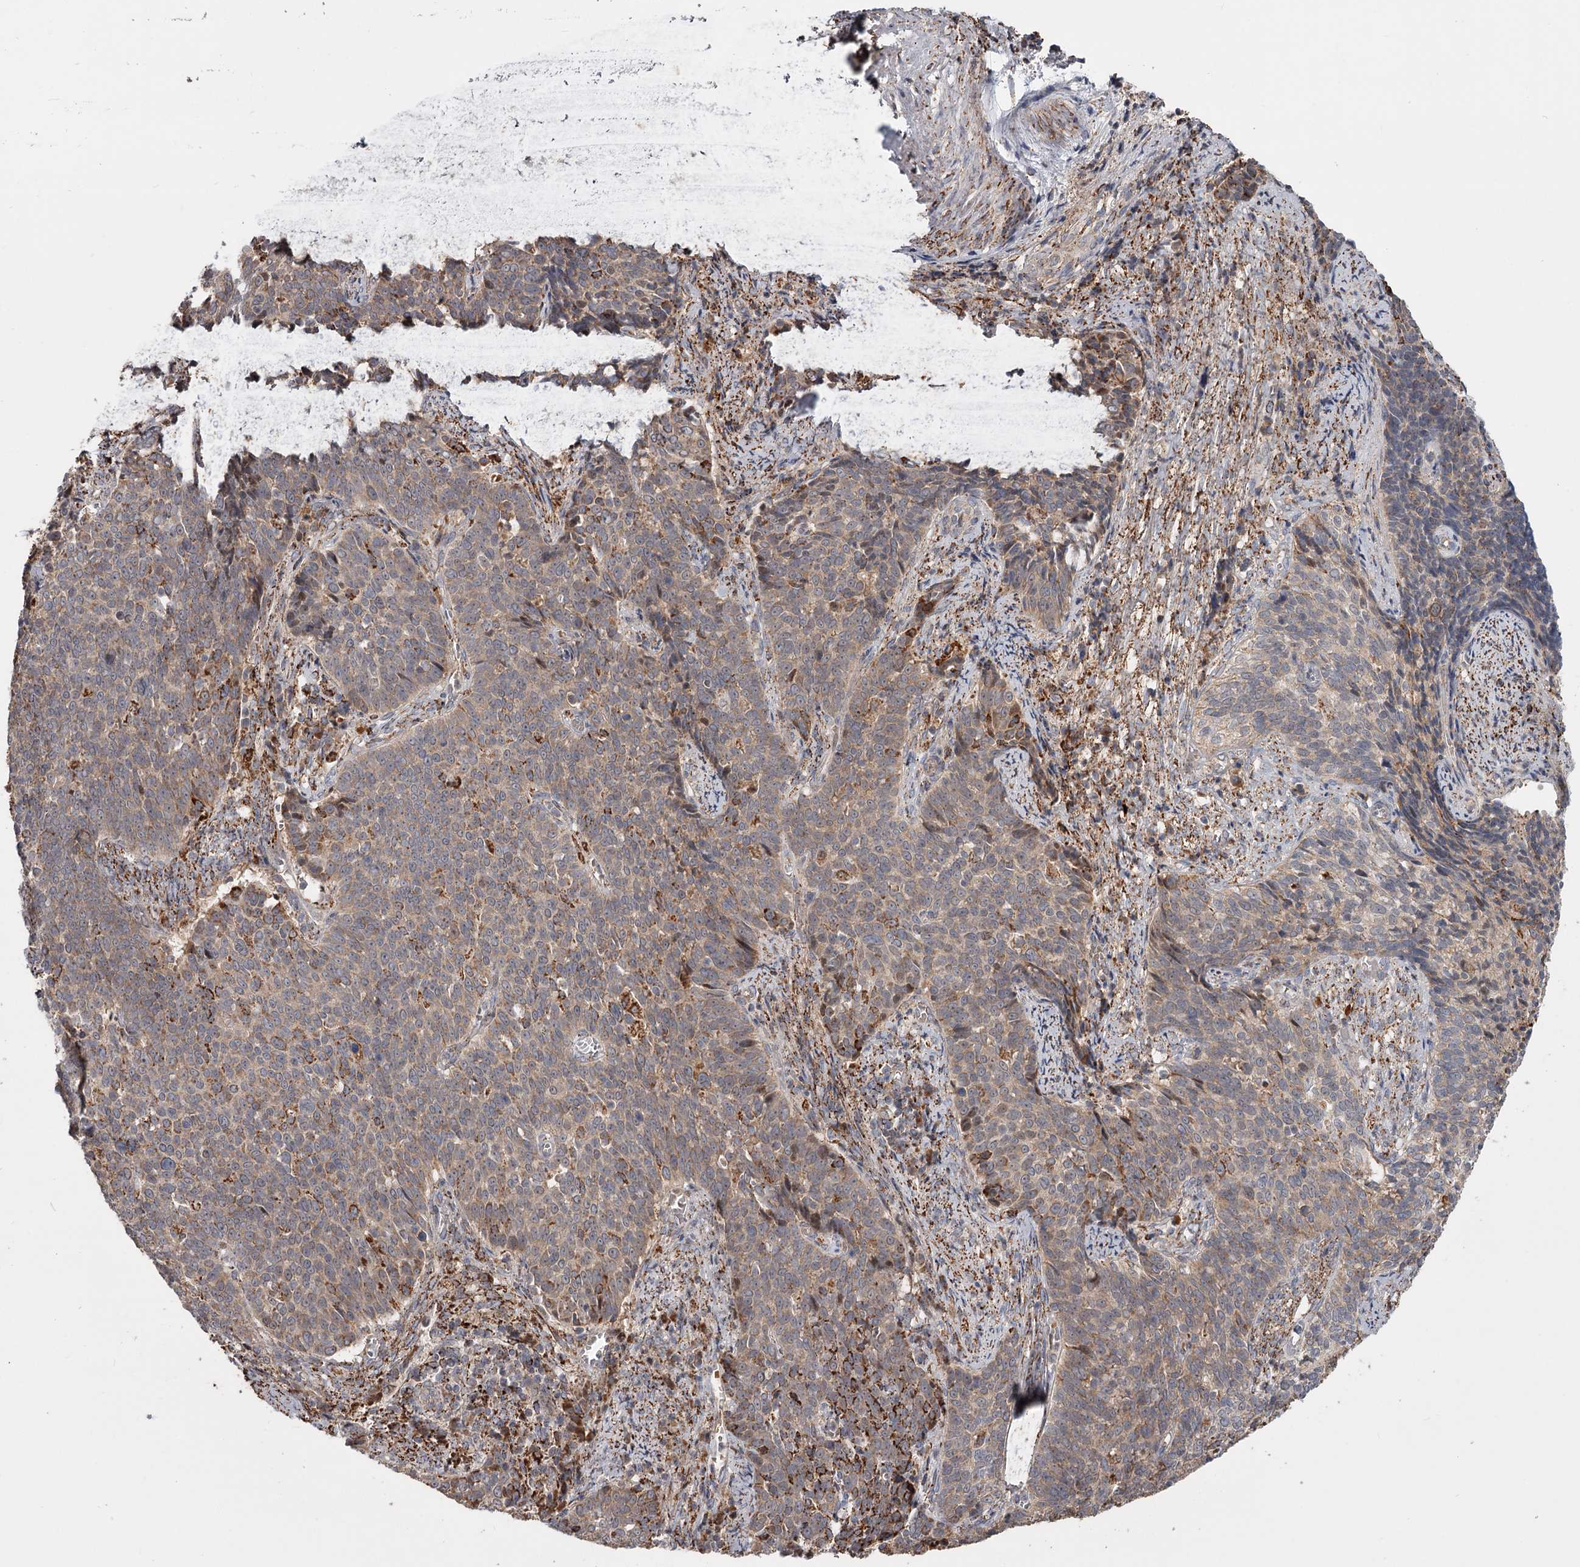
{"staining": {"intensity": "weak", "quantity": "25%-75%", "location": "cytoplasmic/membranous"}, "tissue": "cervical cancer", "cell_type": "Tumor cells", "image_type": "cancer", "snomed": [{"axis": "morphology", "description": "Squamous cell carcinoma, NOS"}, {"axis": "topography", "description": "Cervix"}], "caption": "The immunohistochemical stain shows weak cytoplasmic/membranous staining in tumor cells of cervical squamous cell carcinoma tissue.", "gene": "CDC123", "patient": {"sex": "female", "age": 39}}